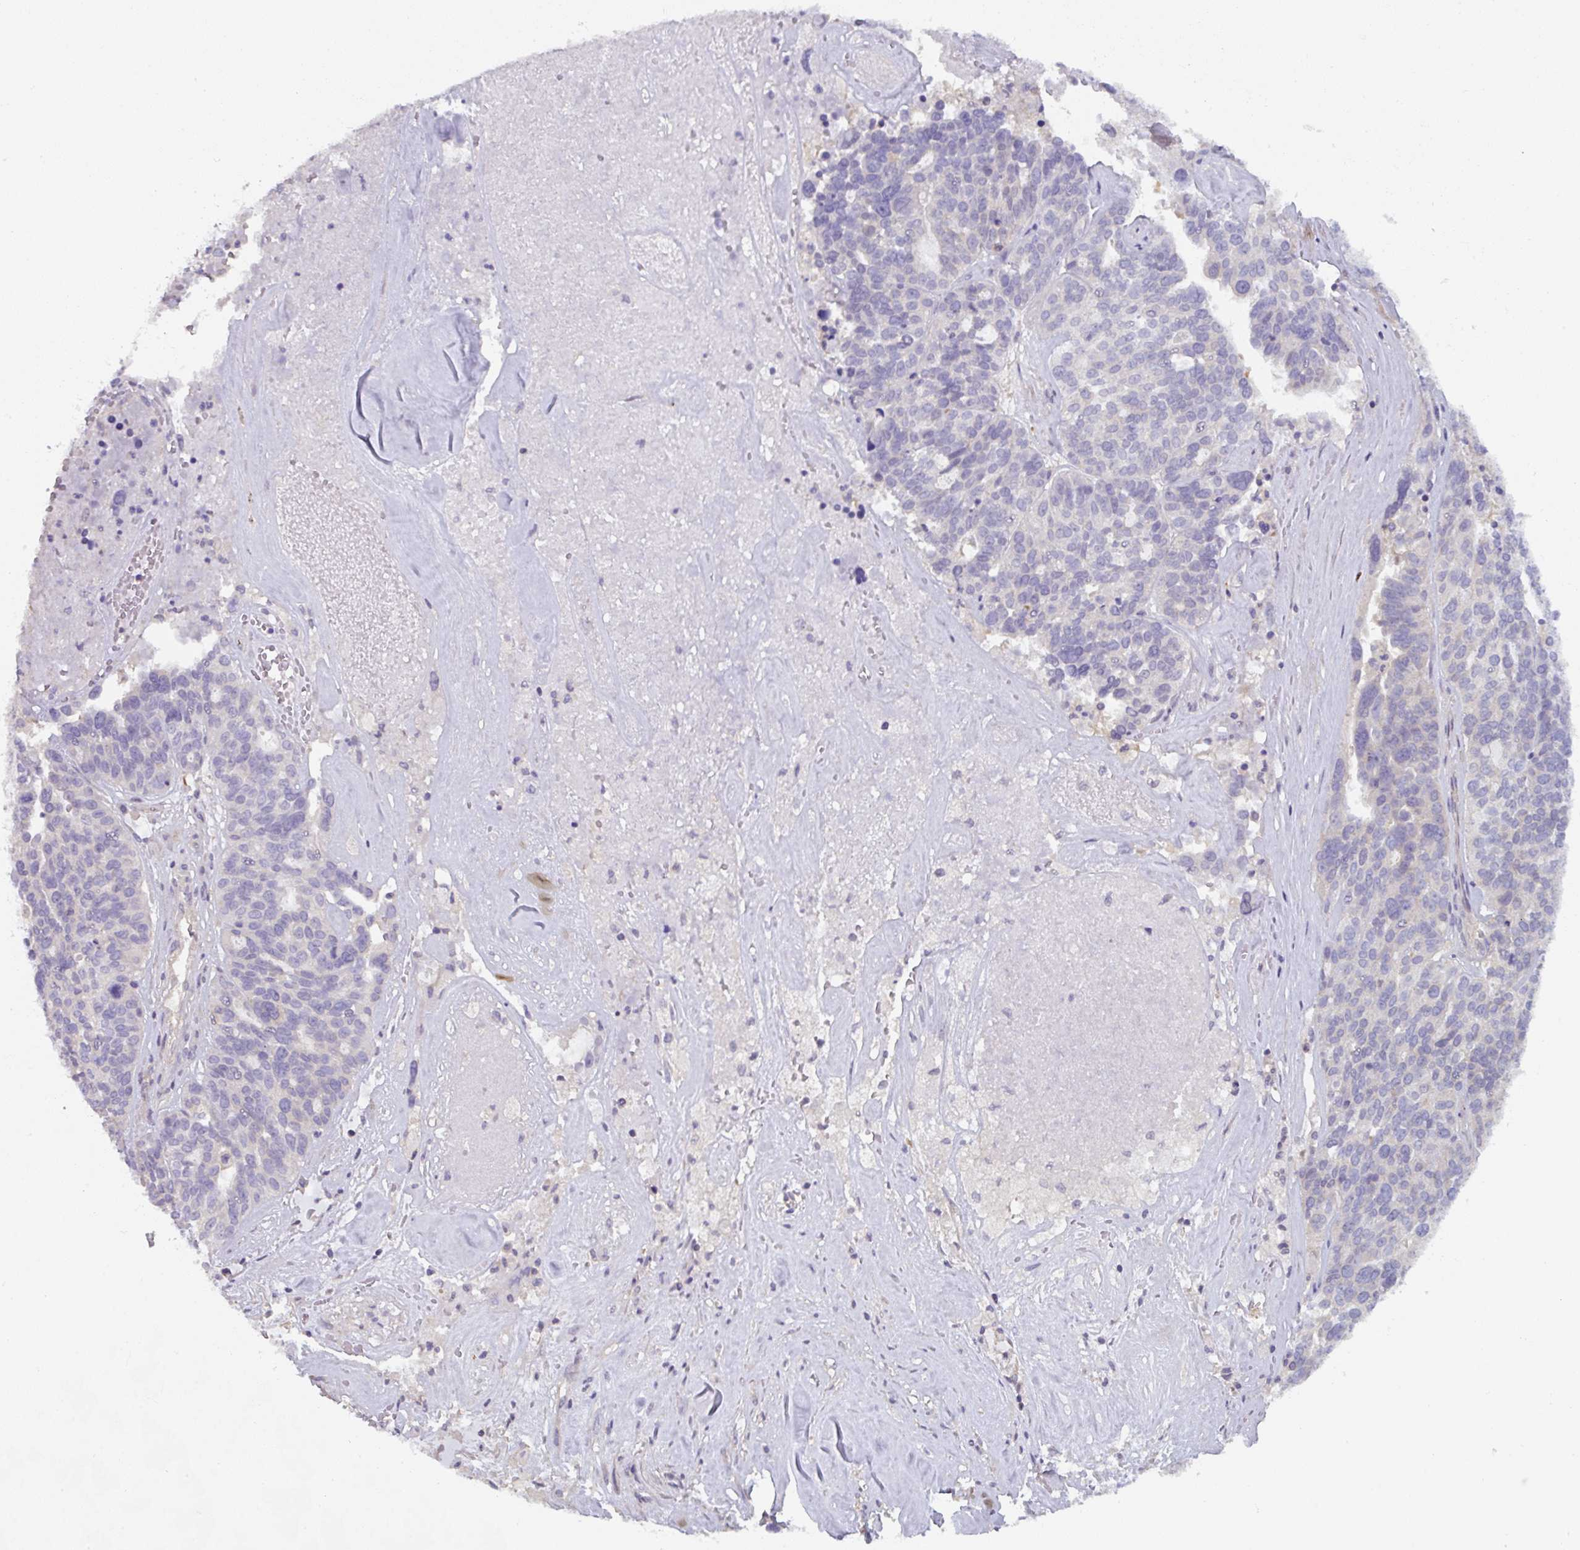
{"staining": {"intensity": "negative", "quantity": "none", "location": "none"}, "tissue": "ovarian cancer", "cell_type": "Tumor cells", "image_type": "cancer", "snomed": [{"axis": "morphology", "description": "Cystadenocarcinoma, serous, NOS"}, {"axis": "topography", "description": "Ovary"}], "caption": "The photomicrograph demonstrates no staining of tumor cells in ovarian serous cystadenocarcinoma.", "gene": "ST13", "patient": {"sex": "female", "age": 59}}